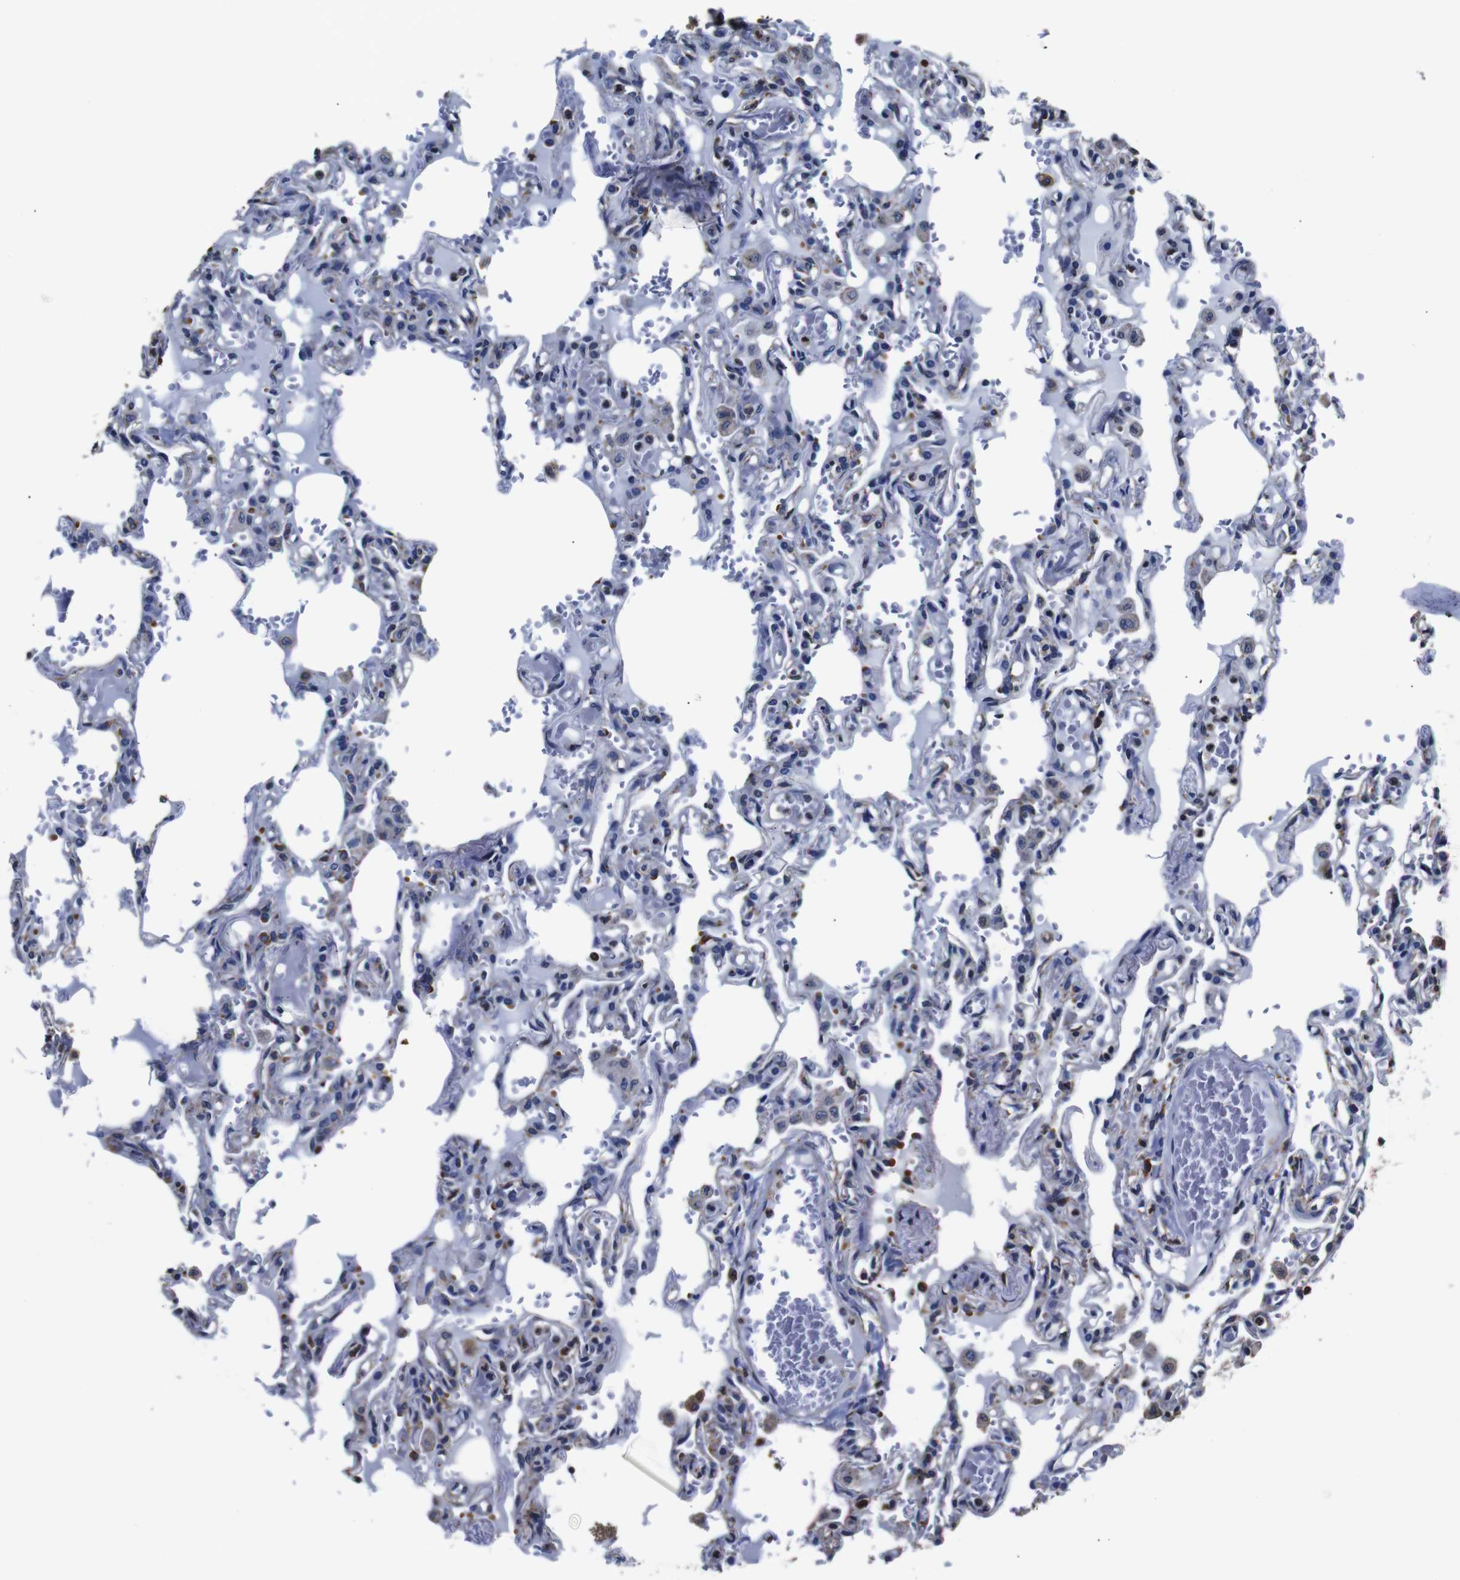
{"staining": {"intensity": "negative", "quantity": "none", "location": "none"}, "tissue": "lung", "cell_type": "Alveolar cells", "image_type": "normal", "snomed": [{"axis": "morphology", "description": "Normal tissue, NOS"}, {"axis": "topography", "description": "Lung"}], "caption": "Immunohistochemistry image of benign lung: human lung stained with DAB demonstrates no significant protein positivity in alveolar cells. The staining was performed using DAB (3,3'-diaminobenzidine) to visualize the protein expression in brown, while the nuclei were stained in blue with hematoxylin (Magnification: 20x).", "gene": "PPIB", "patient": {"sex": "male", "age": 21}}